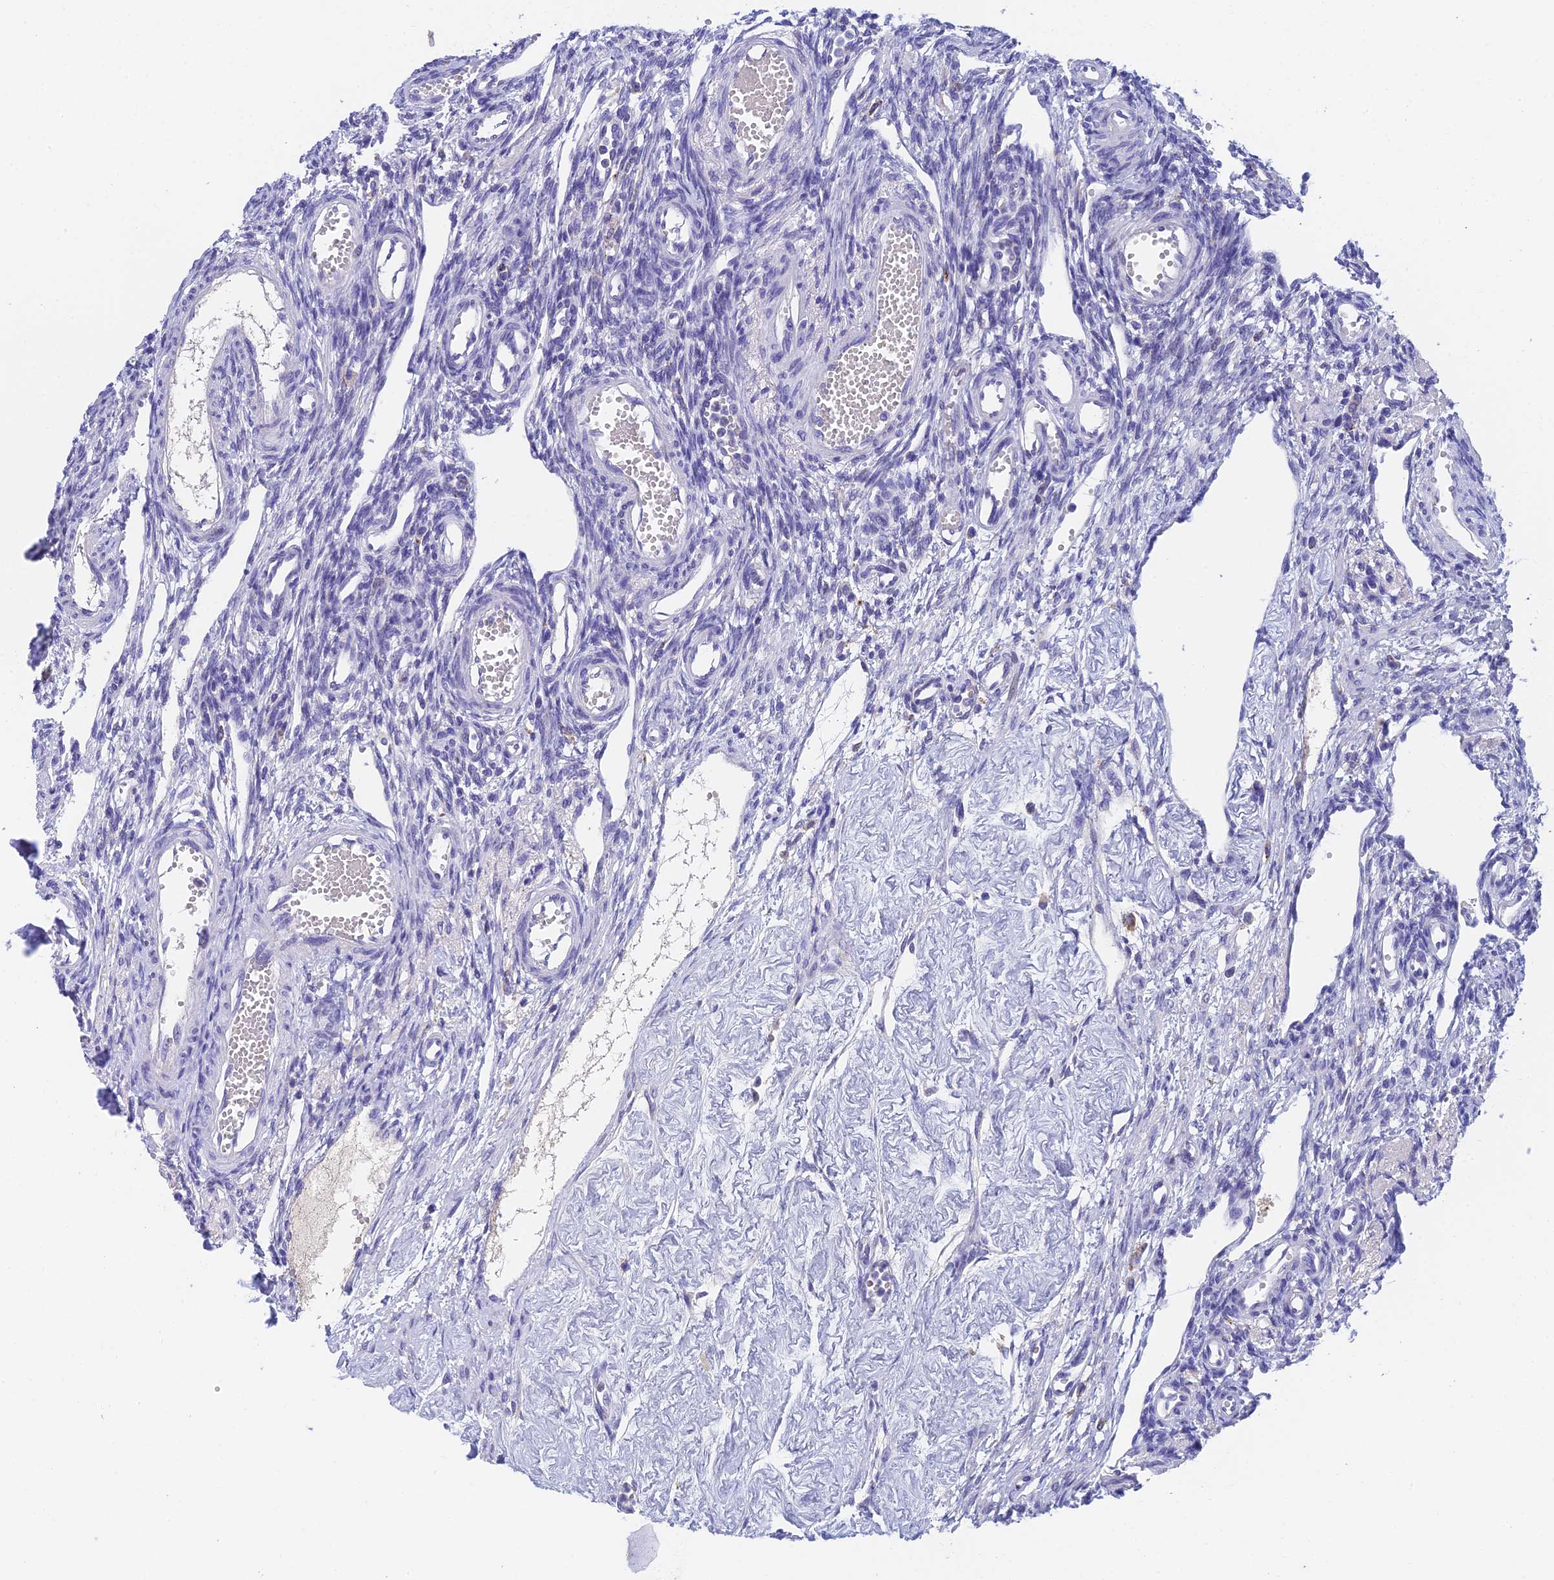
{"staining": {"intensity": "negative", "quantity": "none", "location": "none"}, "tissue": "ovary", "cell_type": "Follicle cells", "image_type": "normal", "snomed": [{"axis": "morphology", "description": "Normal tissue, NOS"}, {"axis": "morphology", "description": "Cyst, NOS"}, {"axis": "topography", "description": "Ovary"}], "caption": "Human ovary stained for a protein using immunohistochemistry (IHC) reveals no staining in follicle cells.", "gene": "ADAMTS13", "patient": {"sex": "female", "age": 33}}